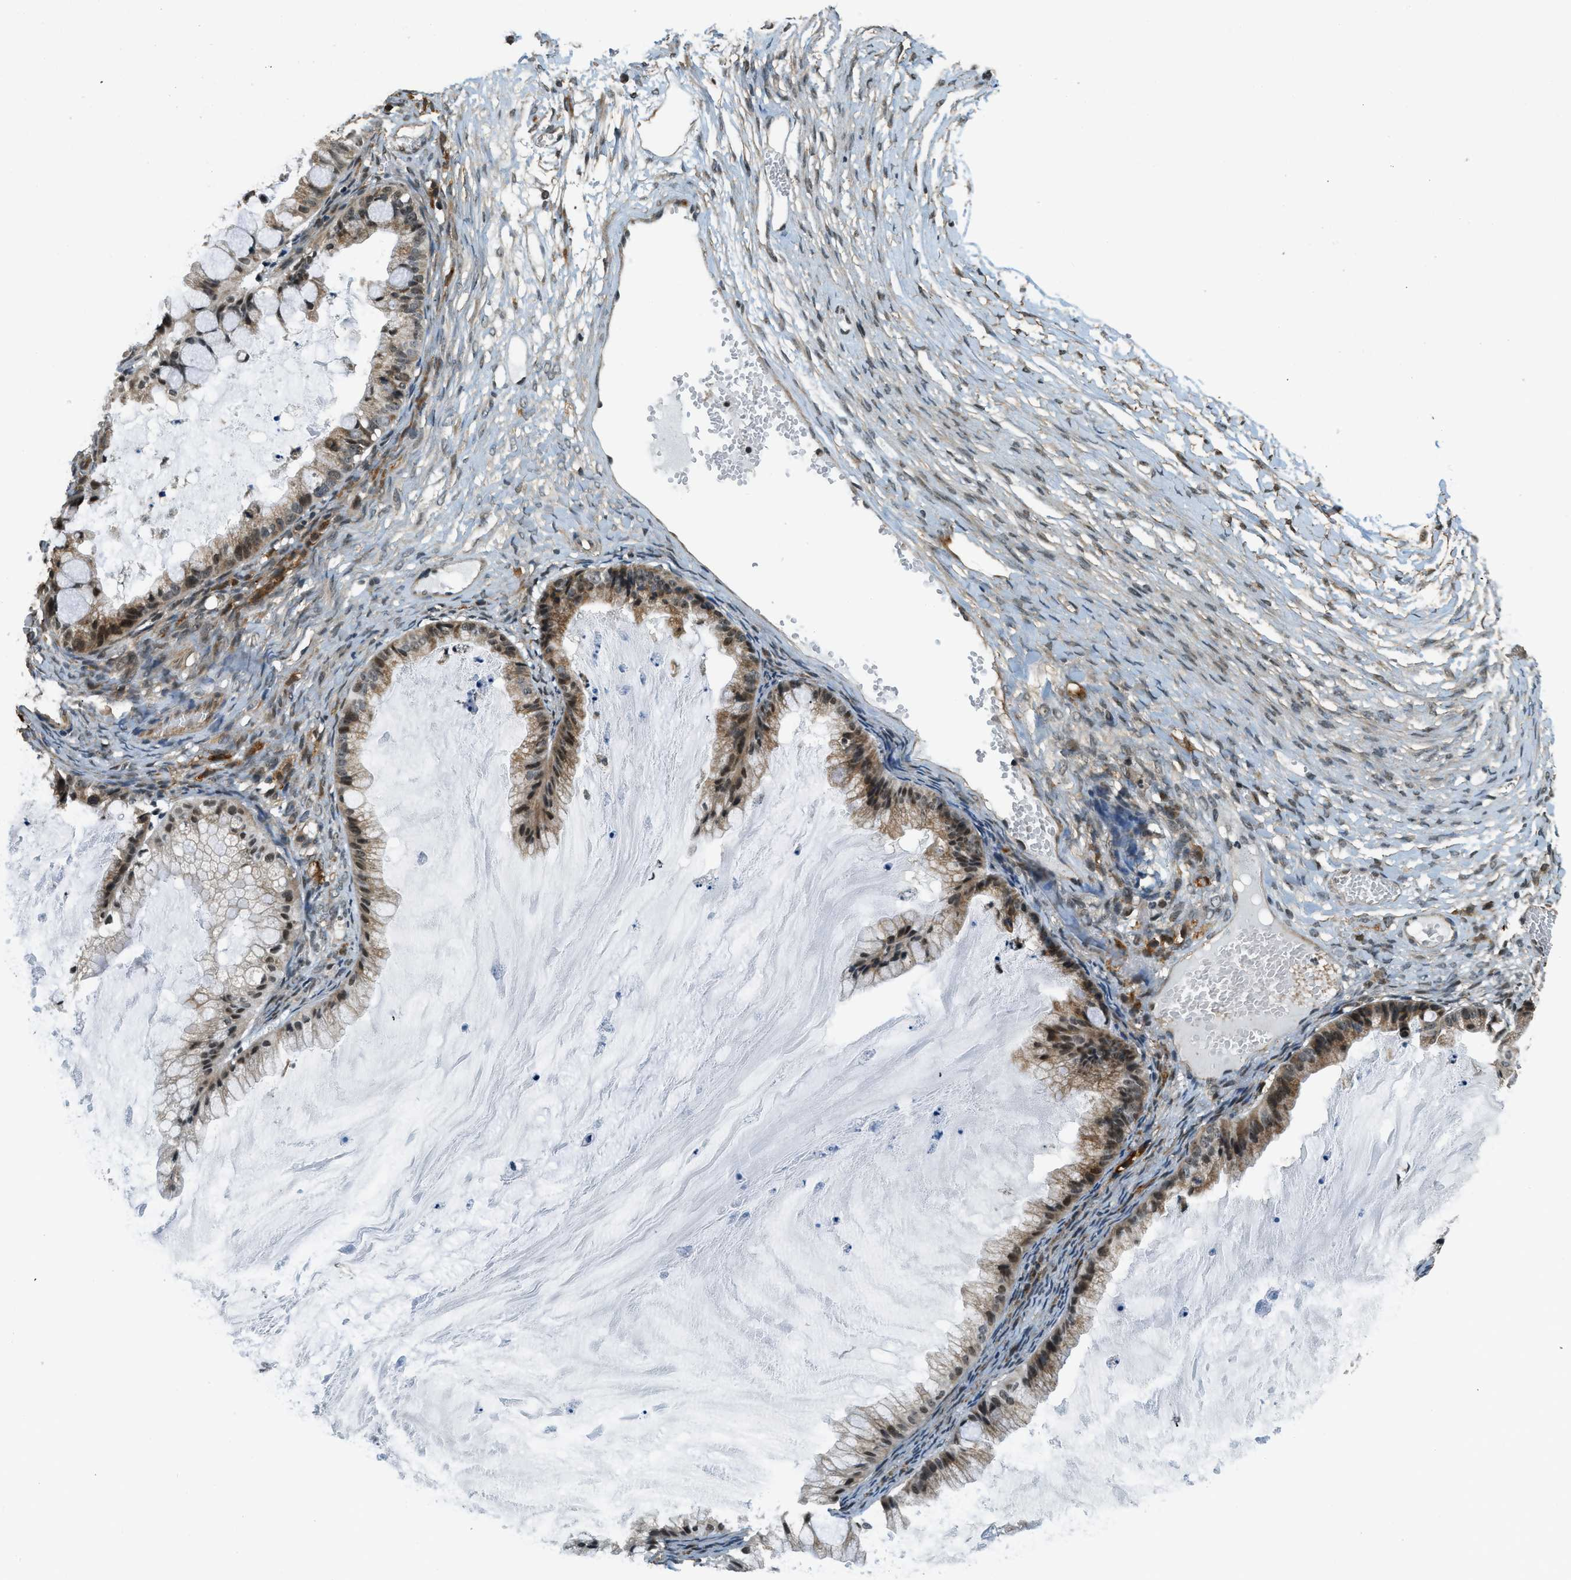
{"staining": {"intensity": "moderate", "quantity": ">75%", "location": "cytoplasmic/membranous,nuclear"}, "tissue": "ovarian cancer", "cell_type": "Tumor cells", "image_type": "cancer", "snomed": [{"axis": "morphology", "description": "Cystadenocarcinoma, mucinous, NOS"}, {"axis": "topography", "description": "Ovary"}], "caption": "Moderate cytoplasmic/membranous and nuclear protein expression is present in about >75% of tumor cells in ovarian cancer.", "gene": "MED21", "patient": {"sex": "female", "age": 57}}